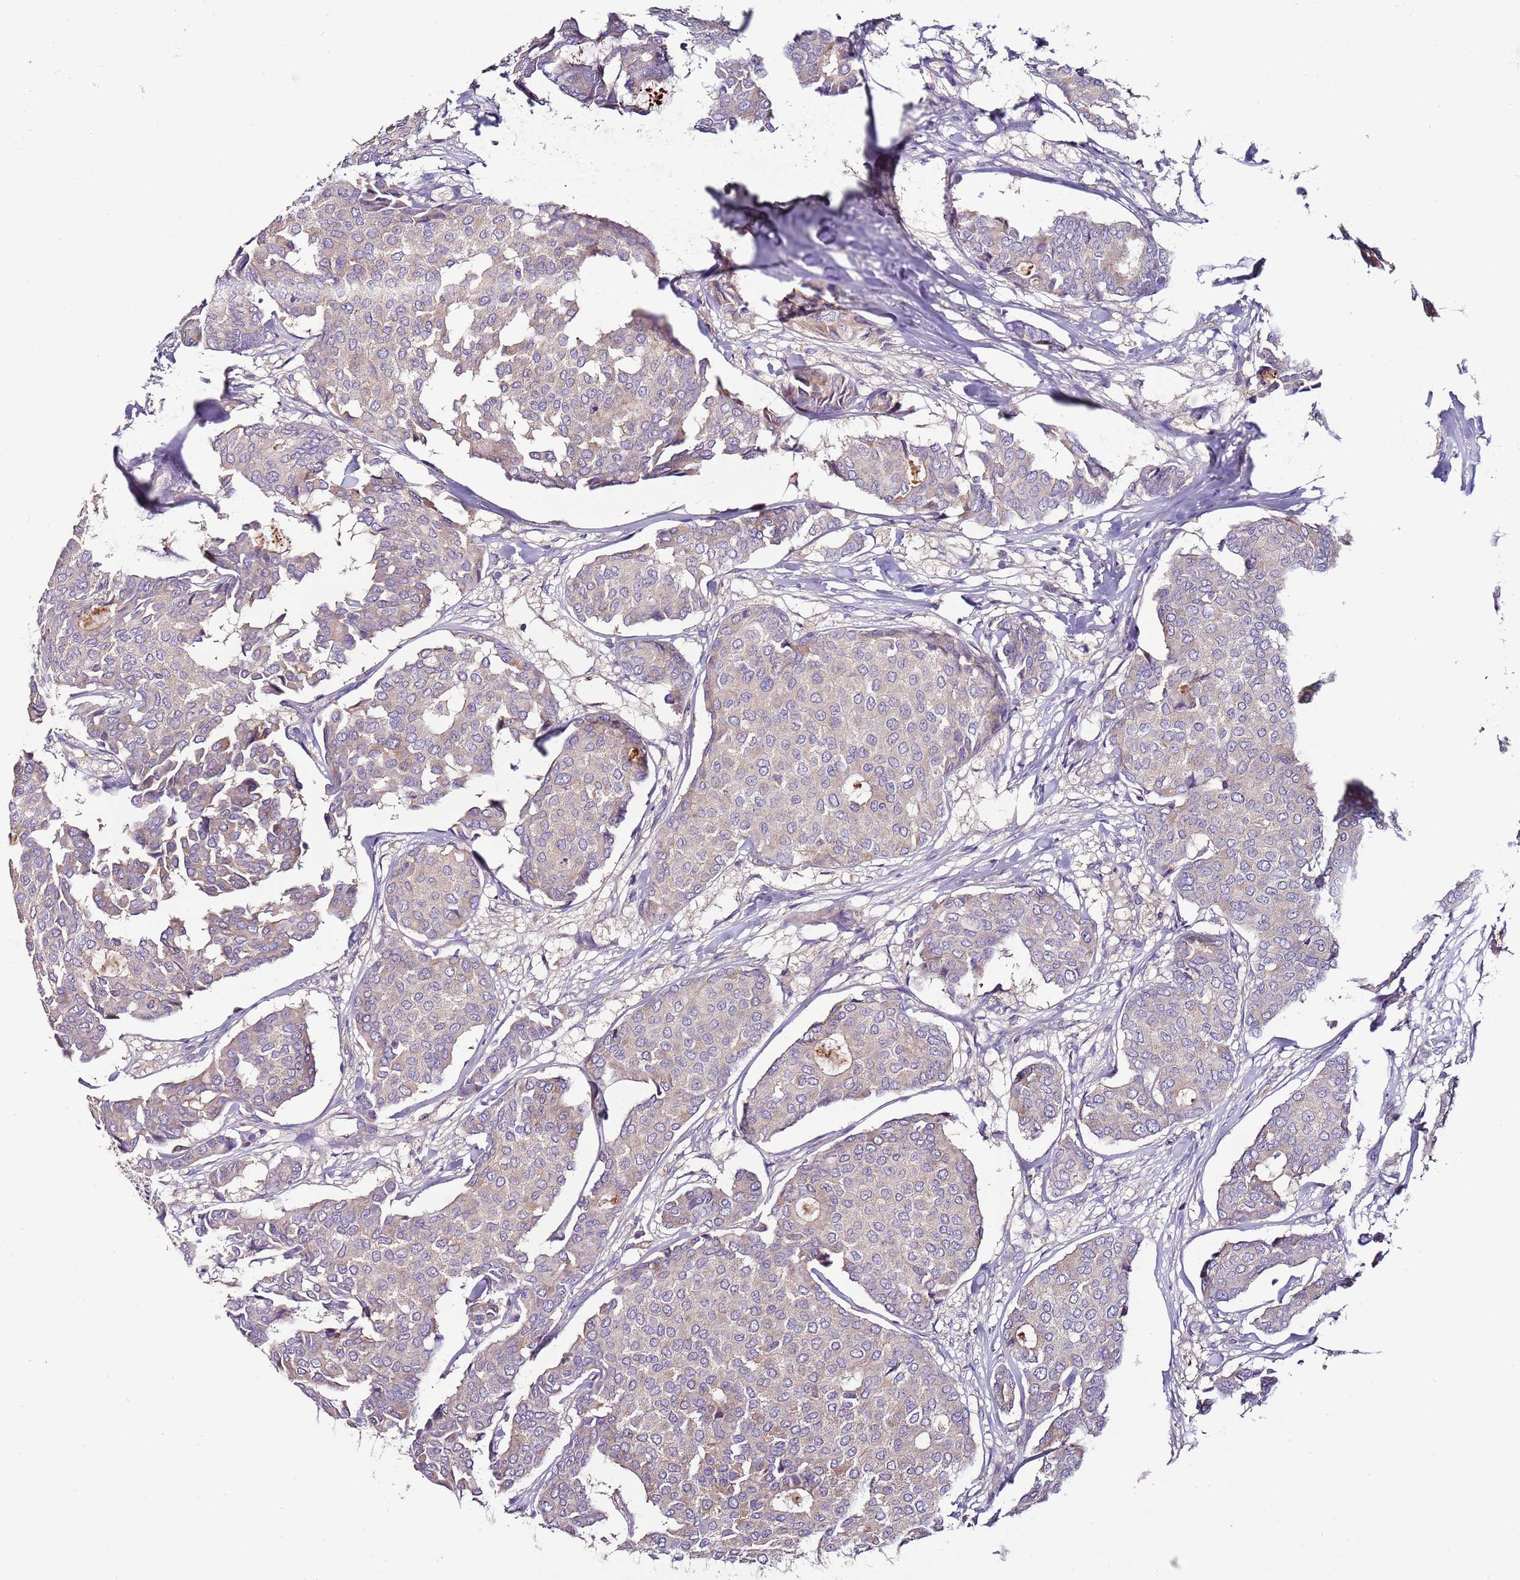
{"staining": {"intensity": "negative", "quantity": "none", "location": "none"}, "tissue": "breast cancer", "cell_type": "Tumor cells", "image_type": "cancer", "snomed": [{"axis": "morphology", "description": "Duct carcinoma"}, {"axis": "topography", "description": "Breast"}], "caption": "This is a photomicrograph of IHC staining of breast cancer (infiltrating ductal carcinoma), which shows no staining in tumor cells.", "gene": "IGIP", "patient": {"sex": "female", "age": 75}}